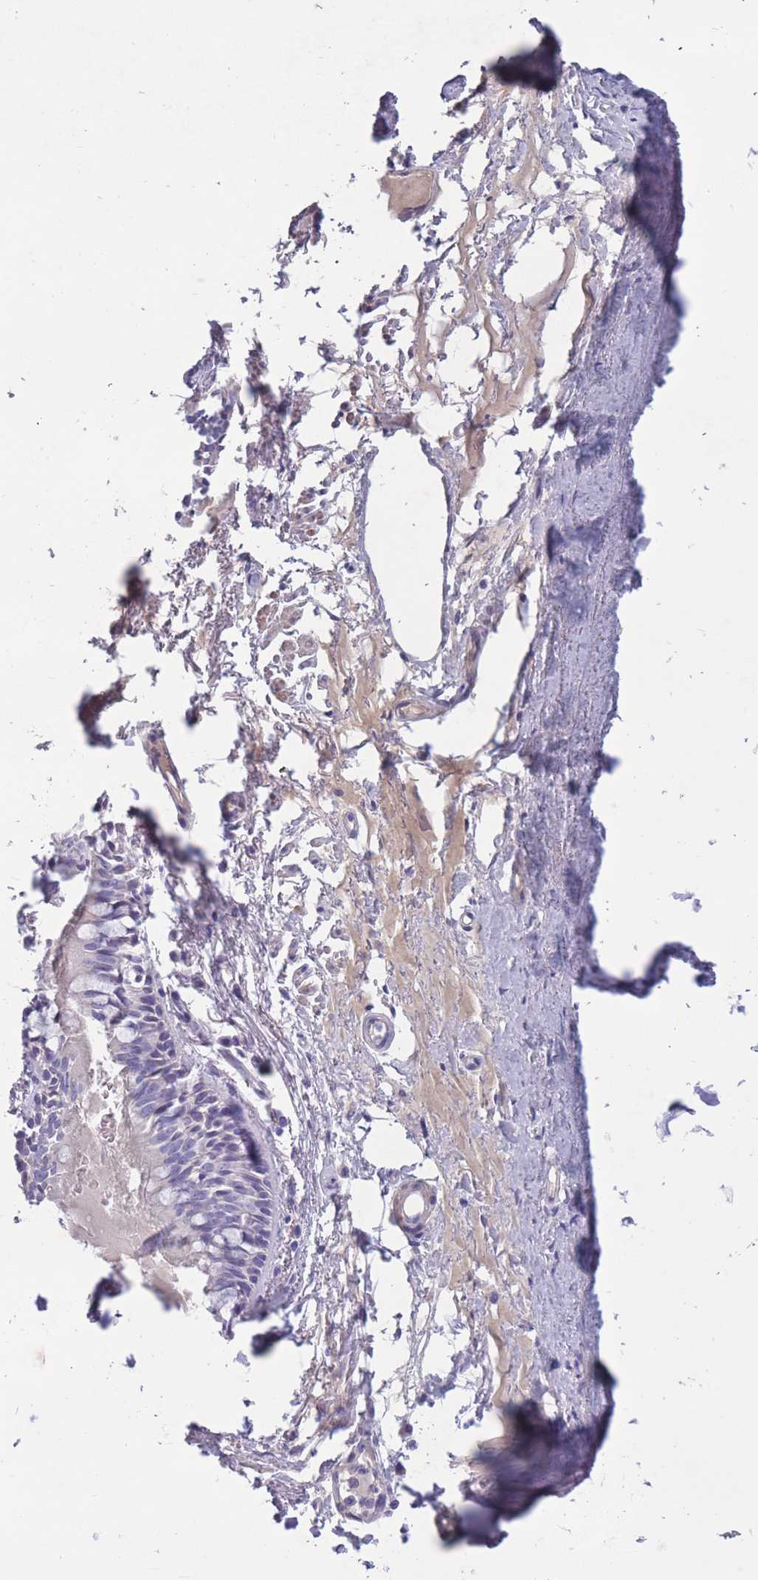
{"staining": {"intensity": "negative", "quantity": "none", "location": "none"}, "tissue": "bronchus", "cell_type": "Respiratory epithelial cells", "image_type": "normal", "snomed": [{"axis": "morphology", "description": "Normal tissue, NOS"}, {"axis": "topography", "description": "Bronchus"}], "caption": "Normal bronchus was stained to show a protein in brown. There is no significant positivity in respiratory epithelial cells. (DAB (3,3'-diaminobenzidine) immunohistochemistry (IHC) with hematoxylin counter stain).", "gene": "OR4C5", "patient": {"sex": "male", "age": 70}}